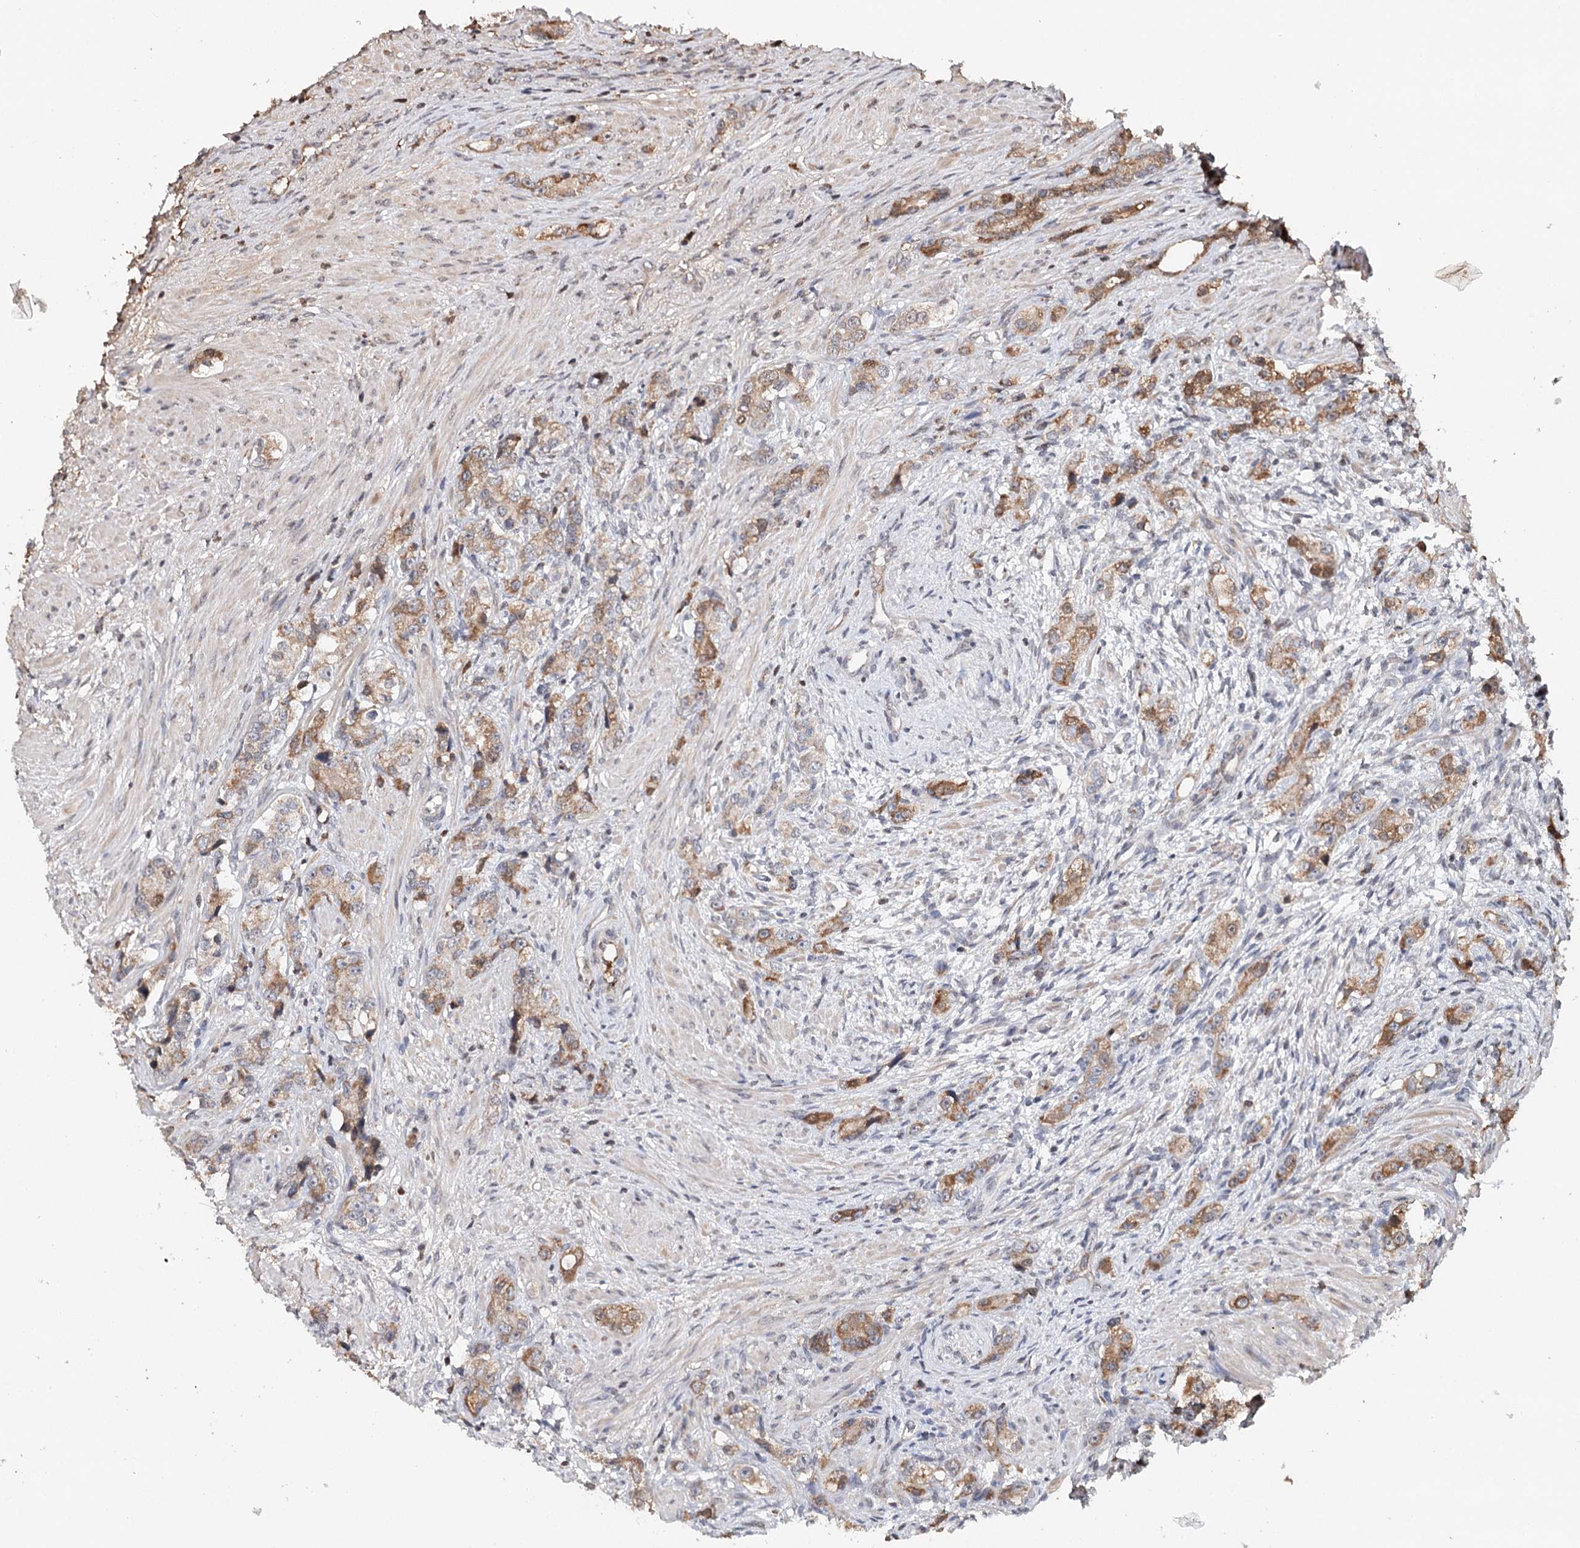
{"staining": {"intensity": "moderate", "quantity": ">75%", "location": "cytoplasmic/membranous"}, "tissue": "prostate cancer", "cell_type": "Tumor cells", "image_type": "cancer", "snomed": [{"axis": "morphology", "description": "Adenocarcinoma, High grade"}, {"axis": "topography", "description": "Prostate"}], "caption": "Immunohistochemical staining of adenocarcinoma (high-grade) (prostate) reveals medium levels of moderate cytoplasmic/membranous expression in approximately >75% of tumor cells. (Stains: DAB (3,3'-diaminobenzidine) in brown, nuclei in blue, Microscopy: brightfield microscopy at high magnification).", "gene": "ICOS", "patient": {"sex": "male", "age": 63}}